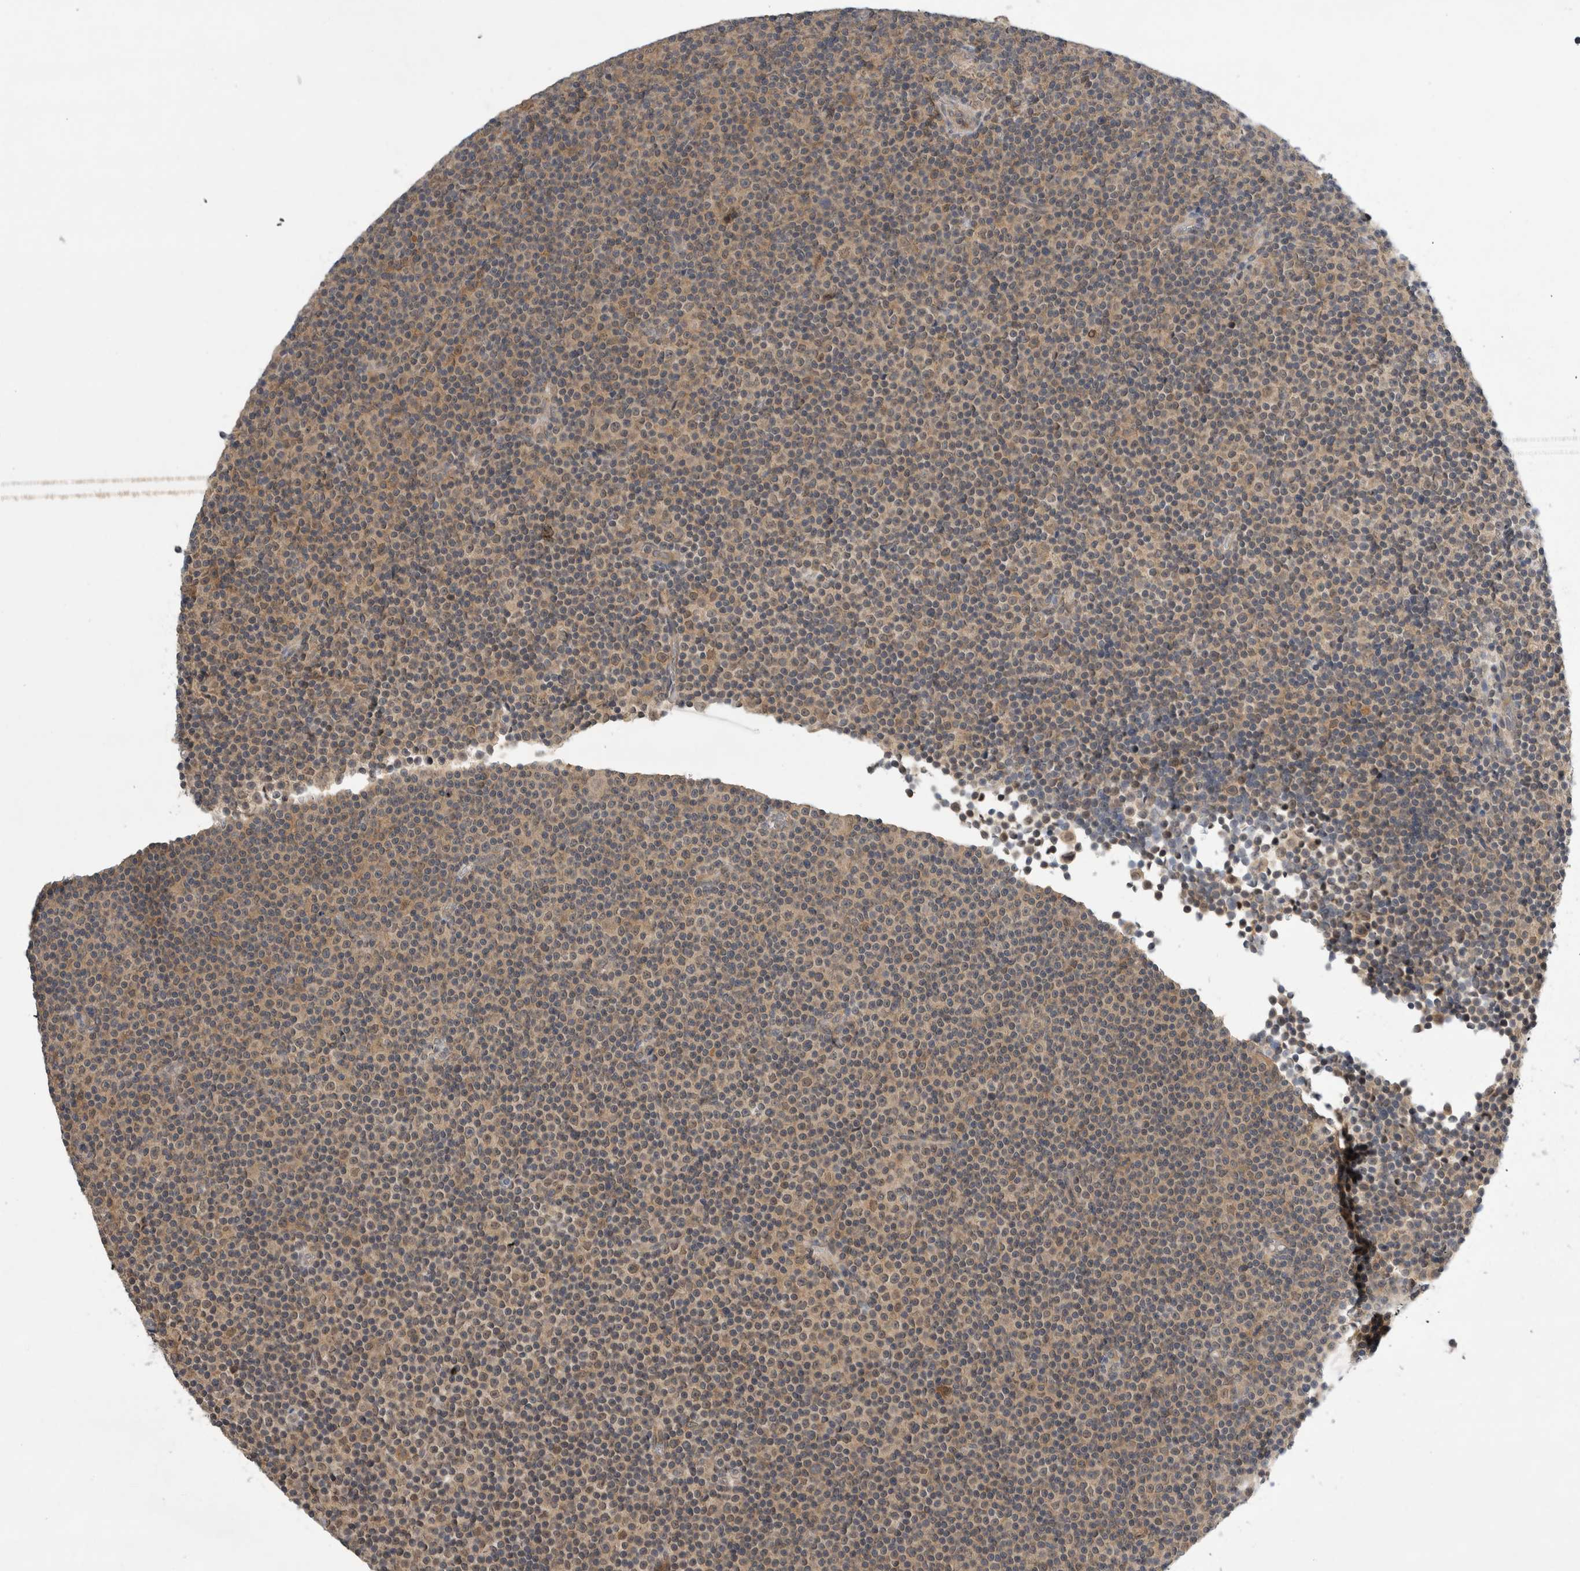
{"staining": {"intensity": "moderate", "quantity": ">75%", "location": "cytoplasmic/membranous"}, "tissue": "lymphoma", "cell_type": "Tumor cells", "image_type": "cancer", "snomed": [{"axis": "morphology", "description": "Malignant lymphoma, non-Hodgkin's type, Low grade"}, {"axis": "topography", "description": "Lymph node"}], "caption": "A medium amount of moderate cytoplasmic/membranous expression is seen in about >75% of tumor cells in lymphoma tissue.", "gene": "AASDHPPT", "patient": {"sex": "female", "age": 67}}